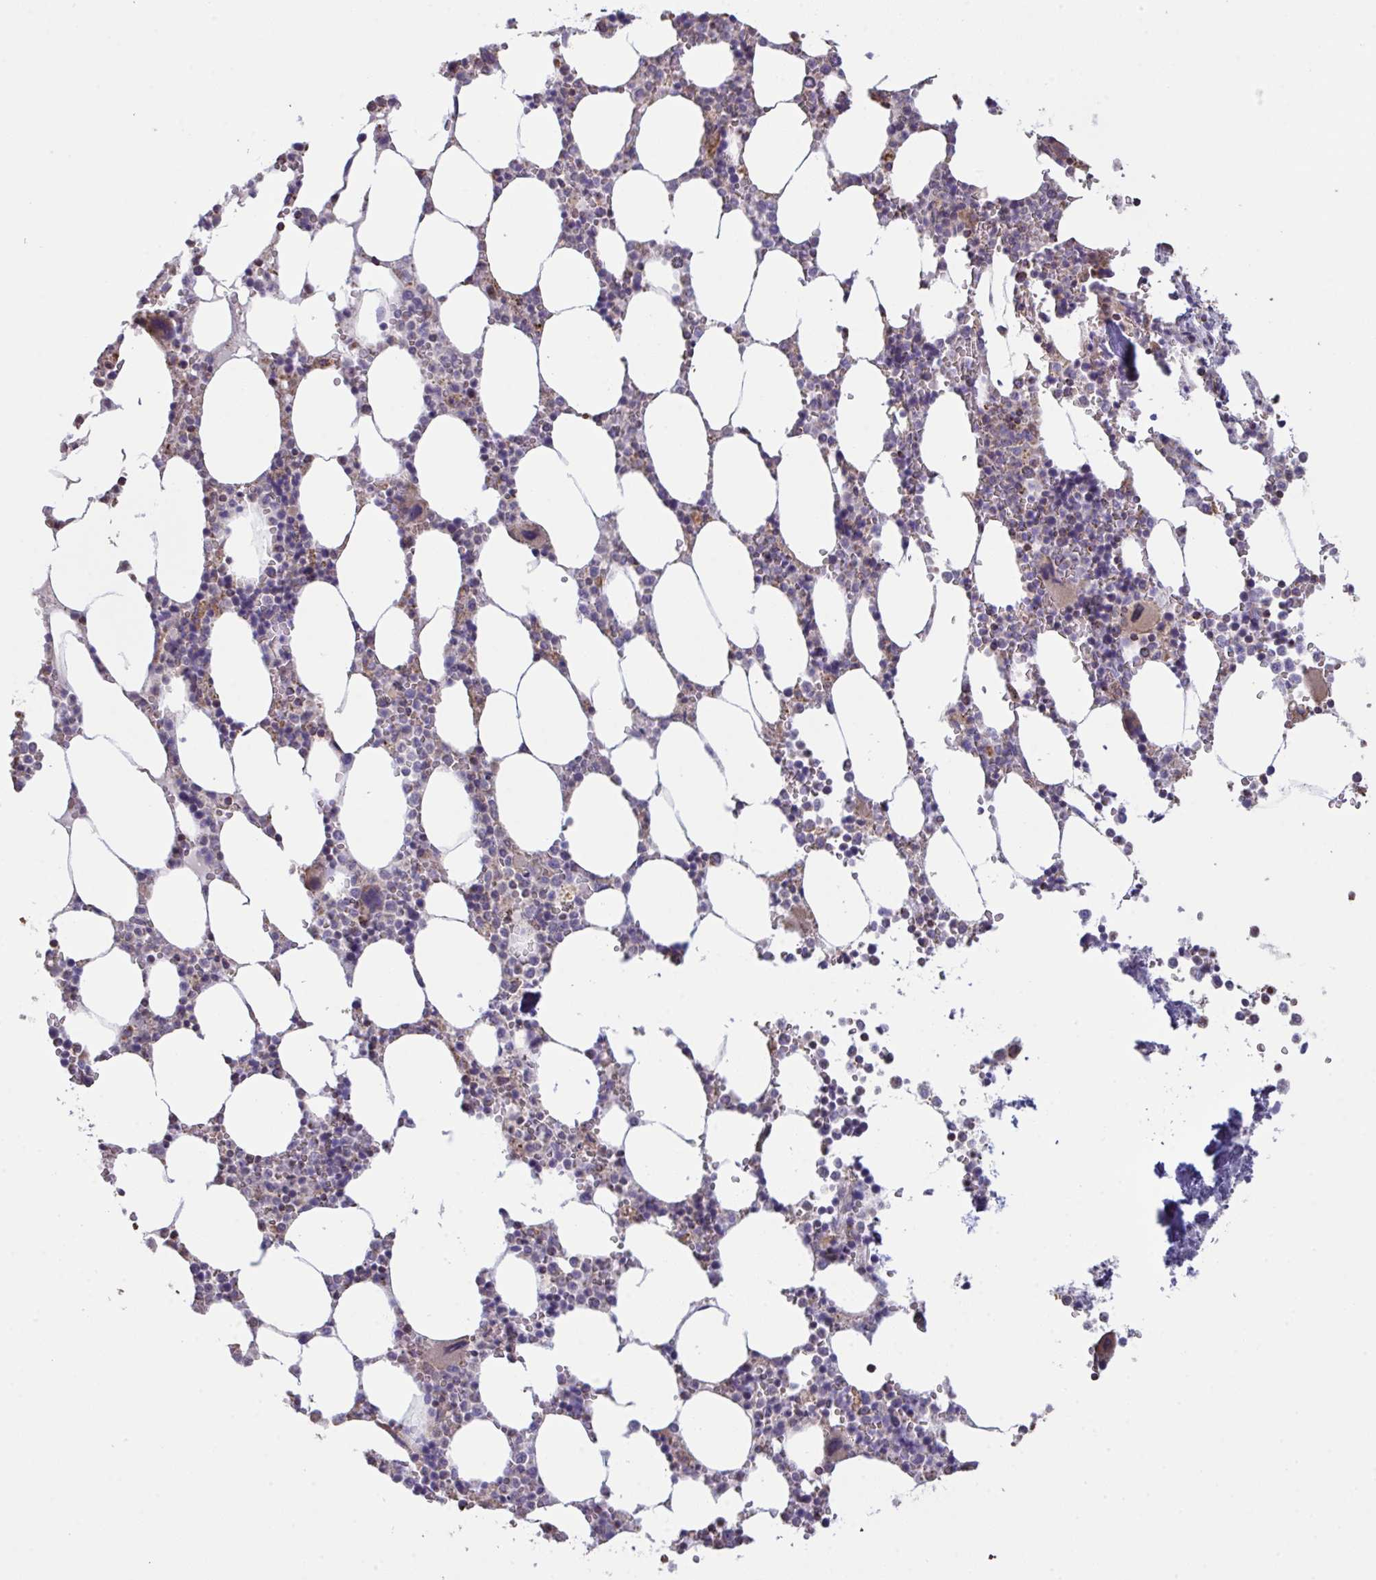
{"staining": {"intensity": "moderate", "quantity": "<25%", "location": "cytoplasmic/membranous"}, "tissue": "bone marrow", "cell_type": "Hematopoietic cells", "image_type": "normal", "snomed": [{"axis": "morphology", "description": "Normal tissue, NOS"}, {"axis": "topography", "description": "Bone marrow"}], "caption": "Immunohistochemistry (IHC) of normal bone marrow shows low levels of moderate cytoplasmic/membranous staining in approximately <25% of hematopoietic cells.", "gene": "MICOS10", "patient": {"sex": "male", "age": 64}}